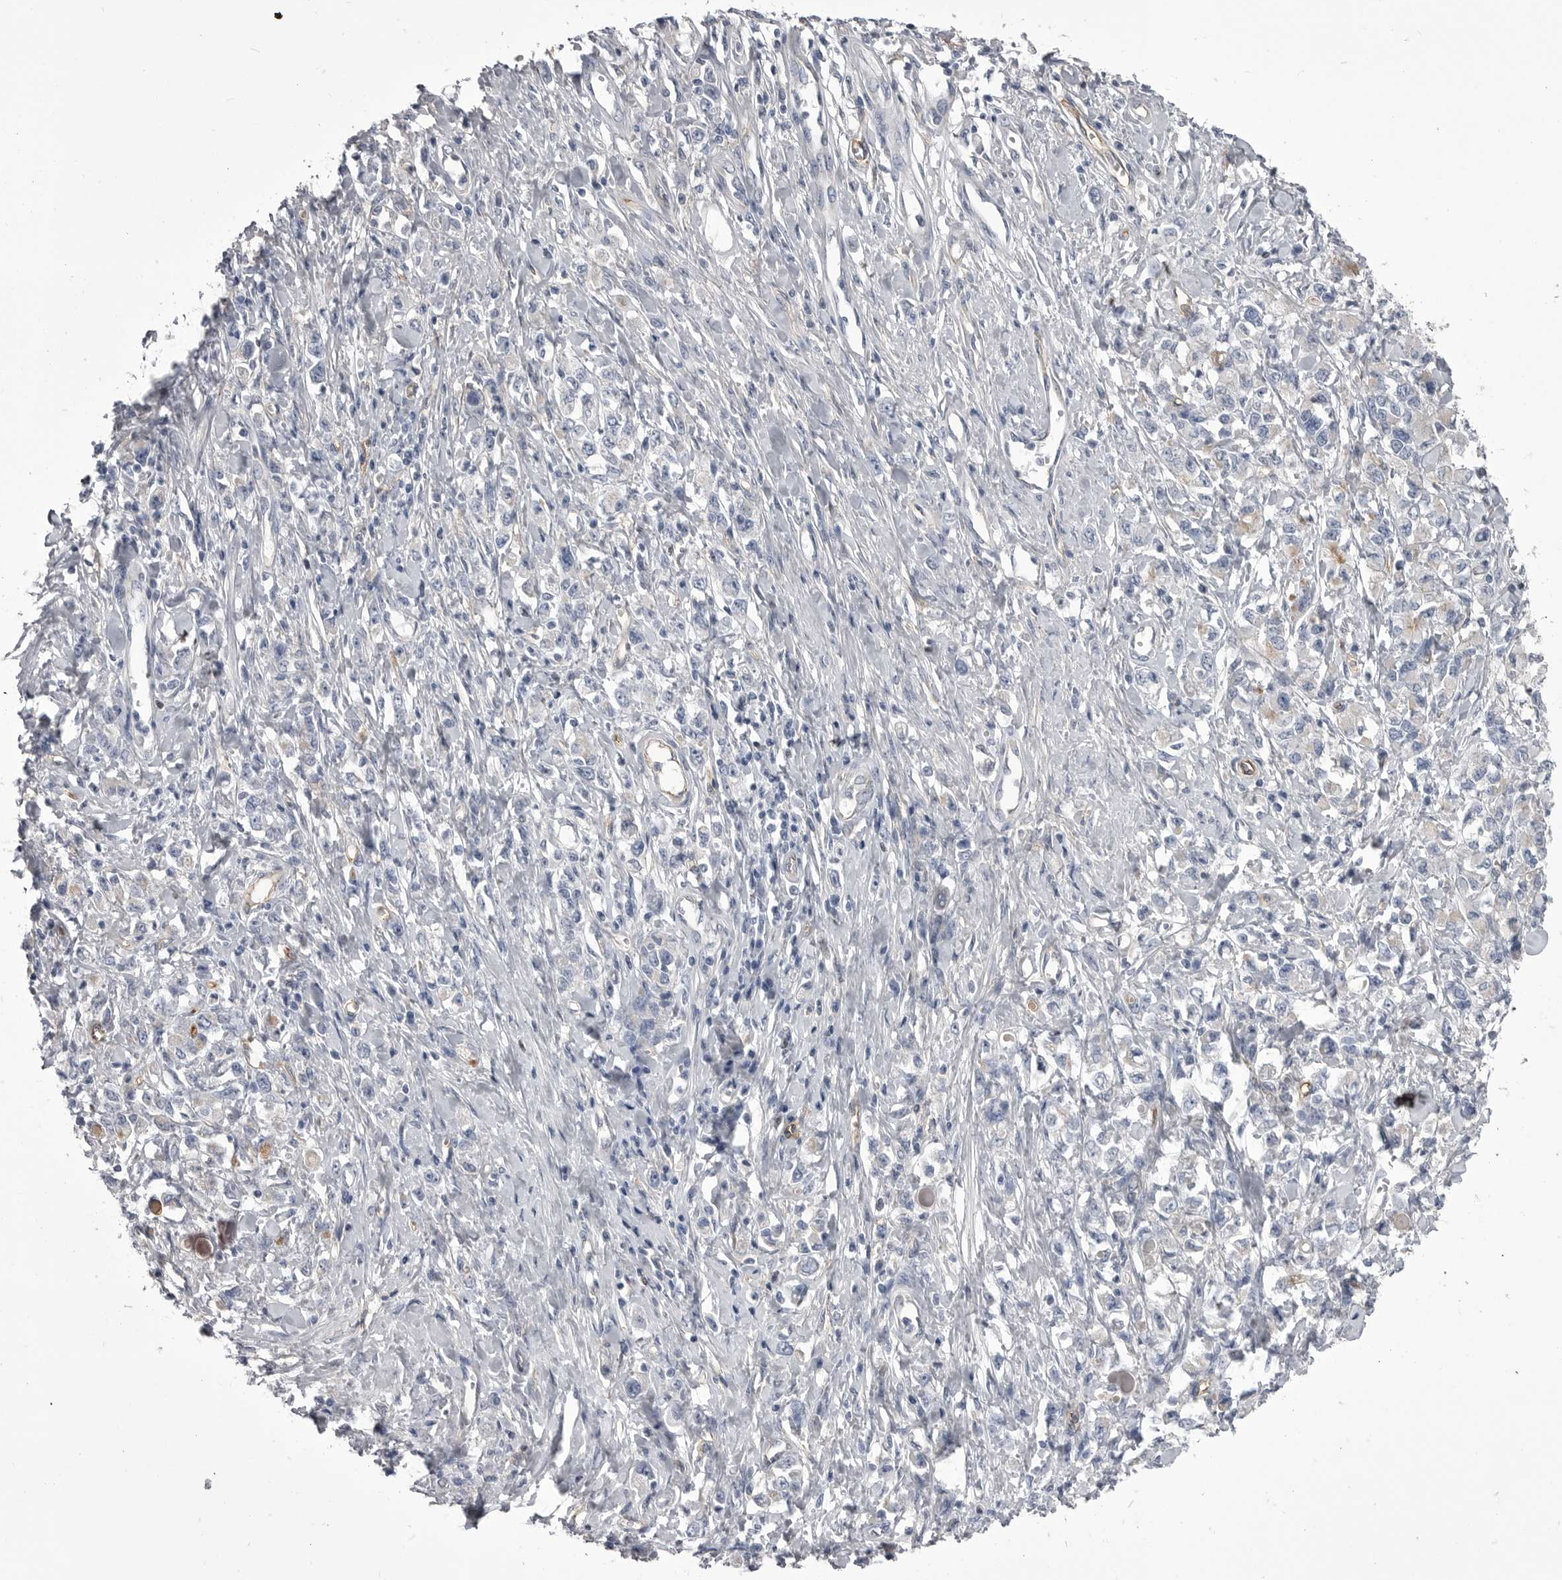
{"staining": {"intensity": "negative", "quantity": "none", "location": "none"}, "tissue": "stomach cancer", "cell_type": "Tumor cells", "image_type": "cancer", "snomed": [{"axis": "morphology", "description": "Adenocarcinoma, NOS"}, {"axis": "topography", "description": "Stomach"}], "caption": "This is a photomicrograph of immunohistochemistry staining of adenocarcinoma (stomach), which shows no positivity in tumor cells.", "gene": "OPLAH", "patient": {"sex": "female", "age": 76}}